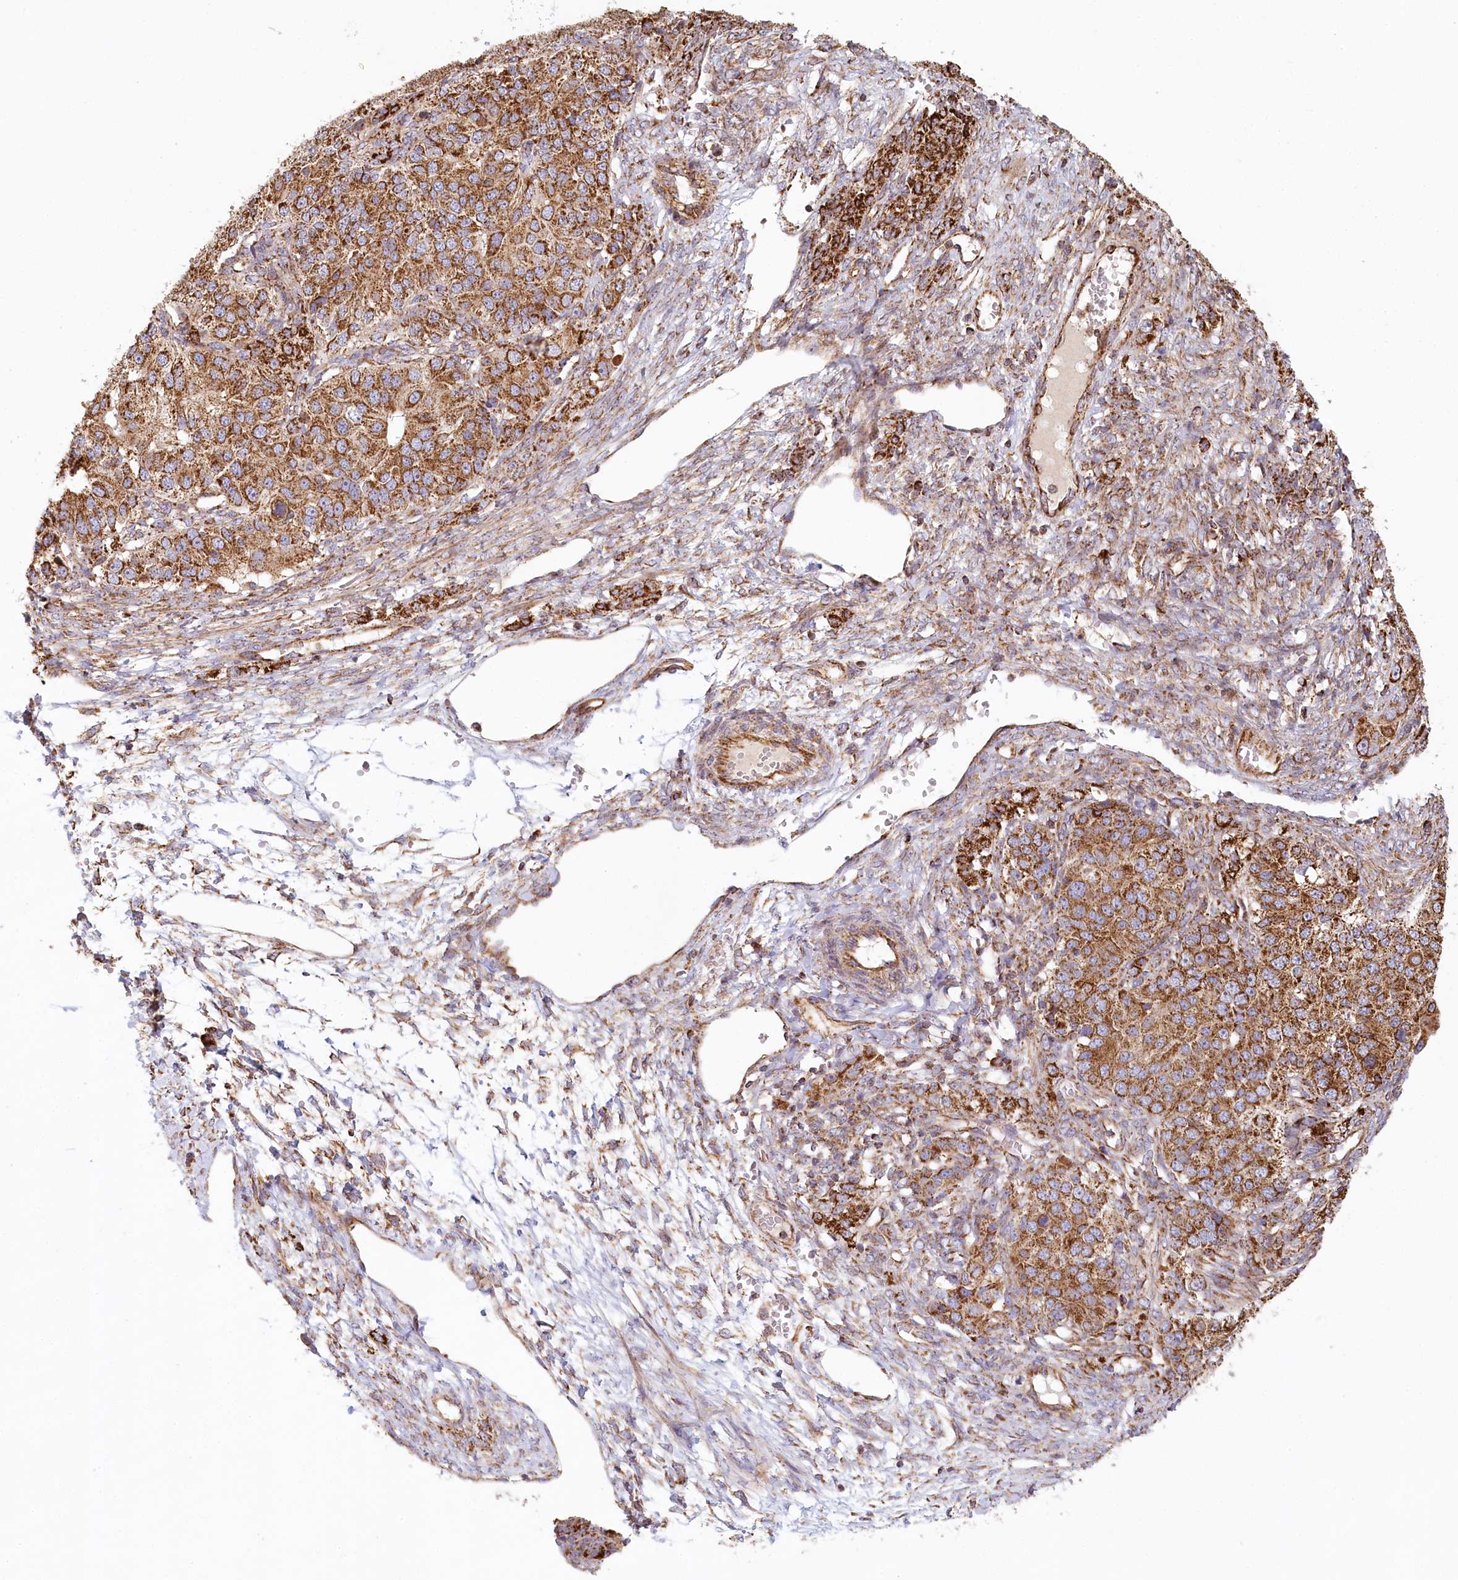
{"staining": {"intensity": "strong", "quantity": ">75%", "location": "cytoplasmic/membranous"}, "tissue": "ovarian cancer", "cell_type": "Tumor cells", "image_type": "cancer", "snomed": [{"axis": "morphology", "description": "Carcinoma, endometroid"}, {"axis": "topography", "description": "Ovary"}], "caption": "Ovarian cancer (endometroid carcinoma) tissue reveals strong cytoplasmic/membranous positivity in about >75% of tumor cells, visualized by immunohistochemistry.", "gene": "UMPS", "patient": {"sex": "female", "age": 51}}